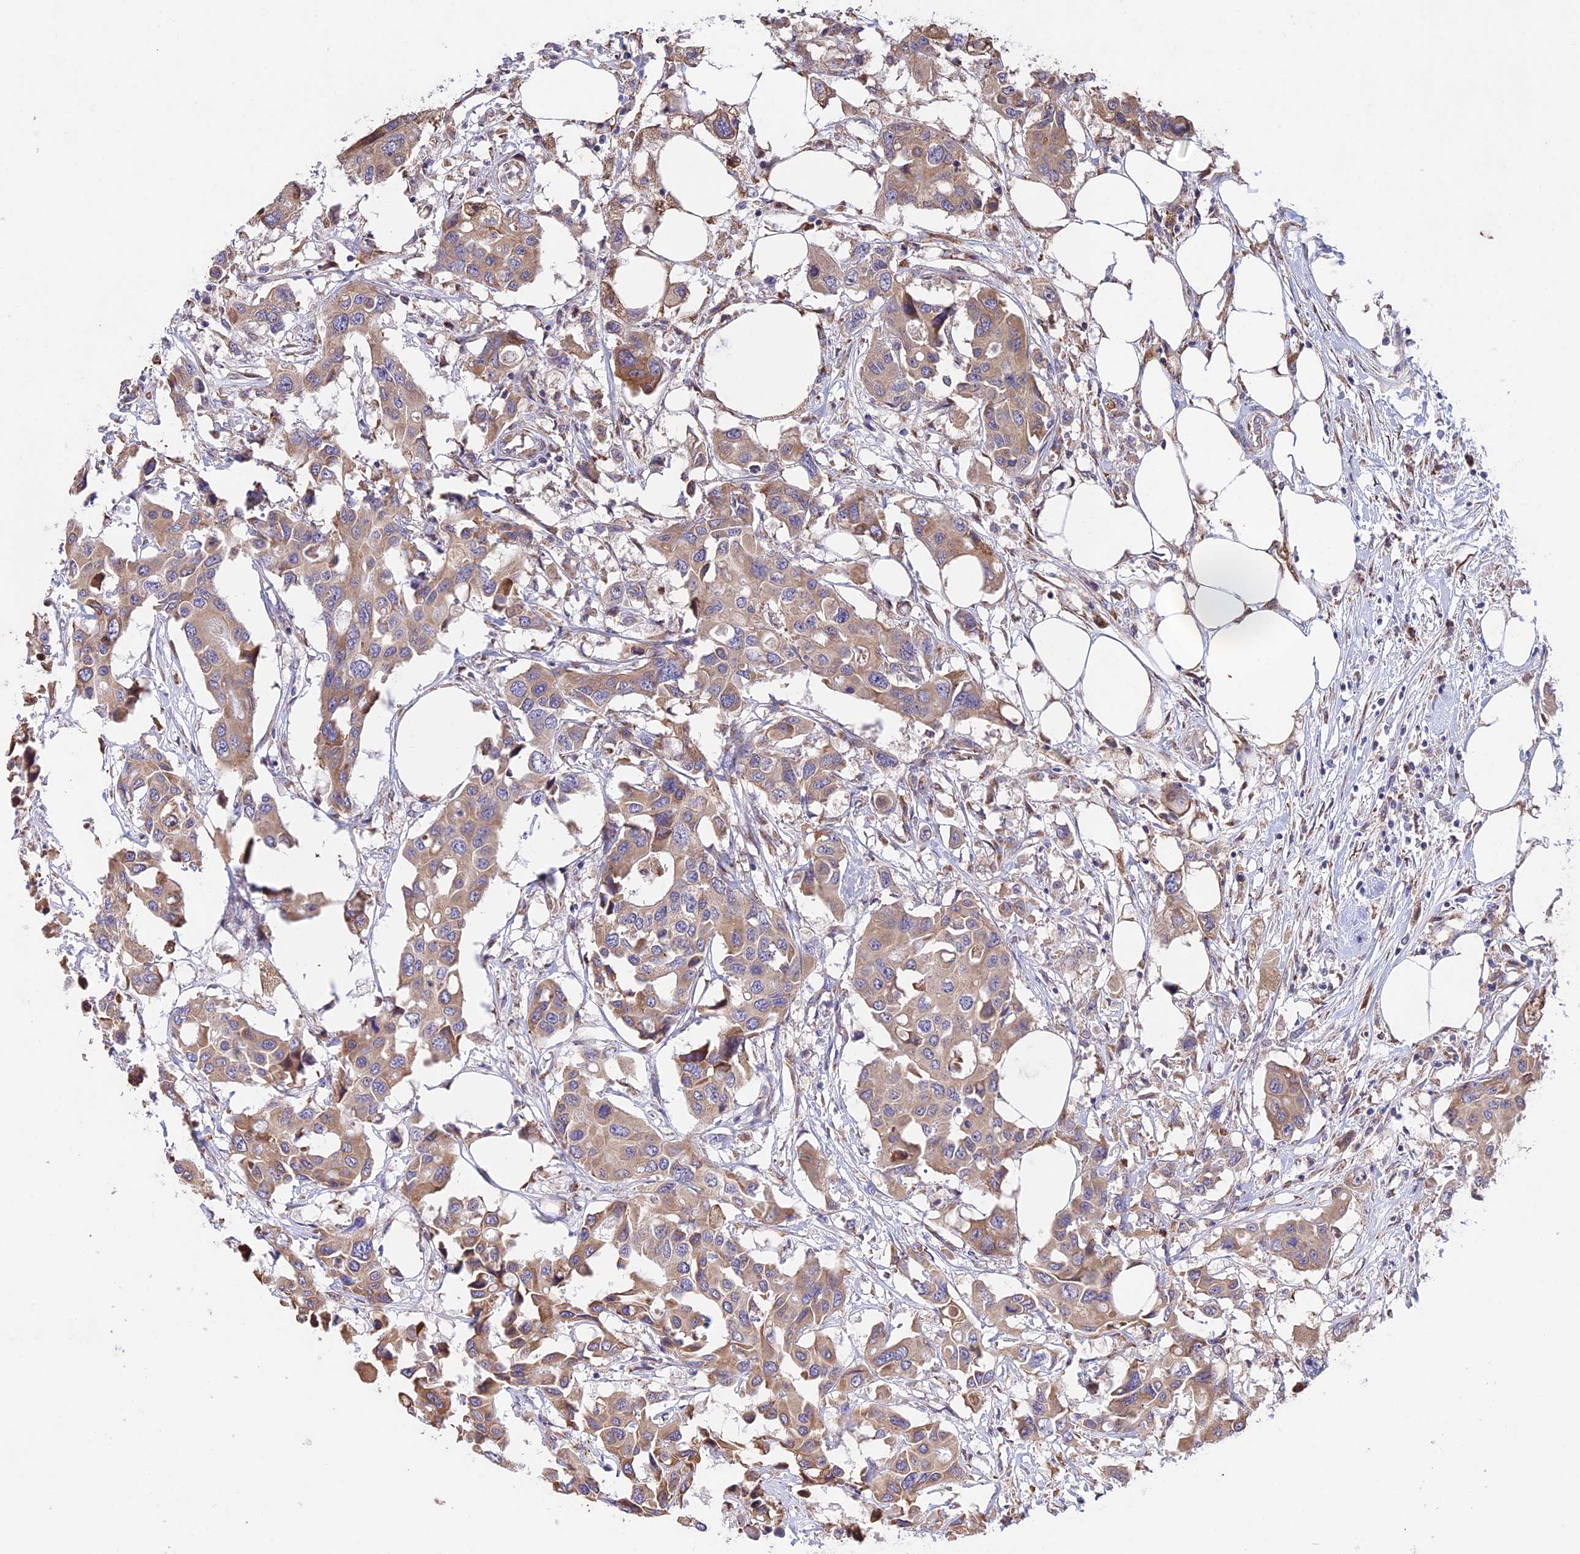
{"staining": {"intensity": "weak", "quantity": ">75%", "location": "cytoplasmic/membranous"}, "tissue": "colorectal cancer", "cell_type": "Tumor cells", "image_type": "cancer", "snomed": [{"axis": "morphology", "description": "Adenocarcinoma, NOS"}, {"axis": "topography", "description": "Colon"}], "caption": "This is an image of immunohistochemistry (IHC) staining of colorectal adenocarcinoma, which shows weak staining in the cytoplasmic/membranous of tumor cells.", "gene": "DMRTA2", "patient": {"sex": "male", "age": 77}}